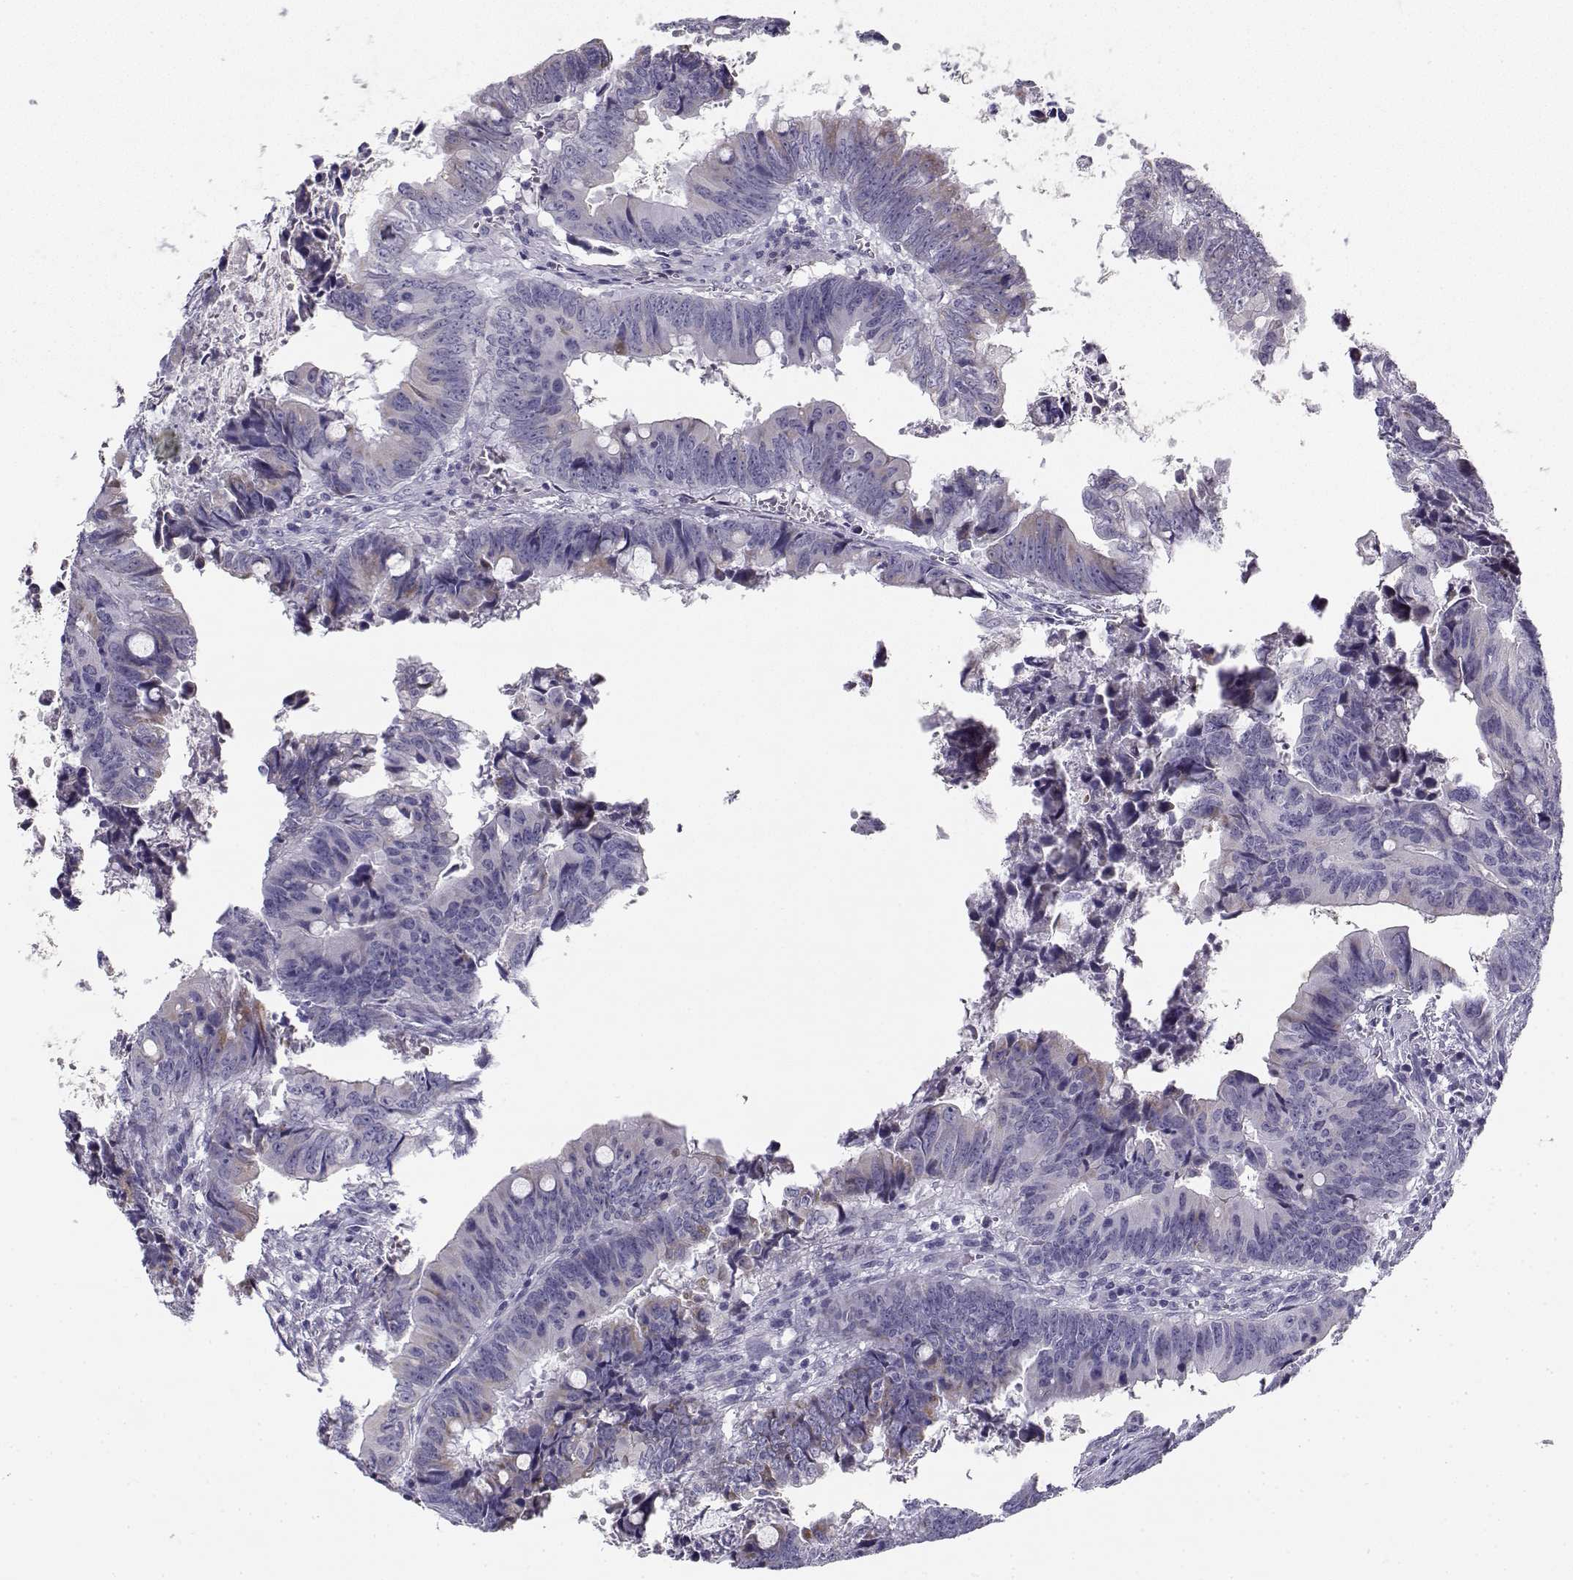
{"staining": {"intensity": "weak", "quantity": "<25%", "location": "cytoplasmic/membranous"}, "tissue": "colorectal cancer", "cell_type": "Tumor cells", "image_type": "cancer", "snomed": [{"axis": "morphology", "description": "Adenocarcinoma, NOS"}, {"axis": "topography", "description": "Colon"}], "caption": "Human colorectal adenocarcinoma stained for a protein using immunohistochemistry demonstrates no positivity in tumor cells.", "gene": "CREB3L3", "patient": {"sex": "female", "age": 82}}